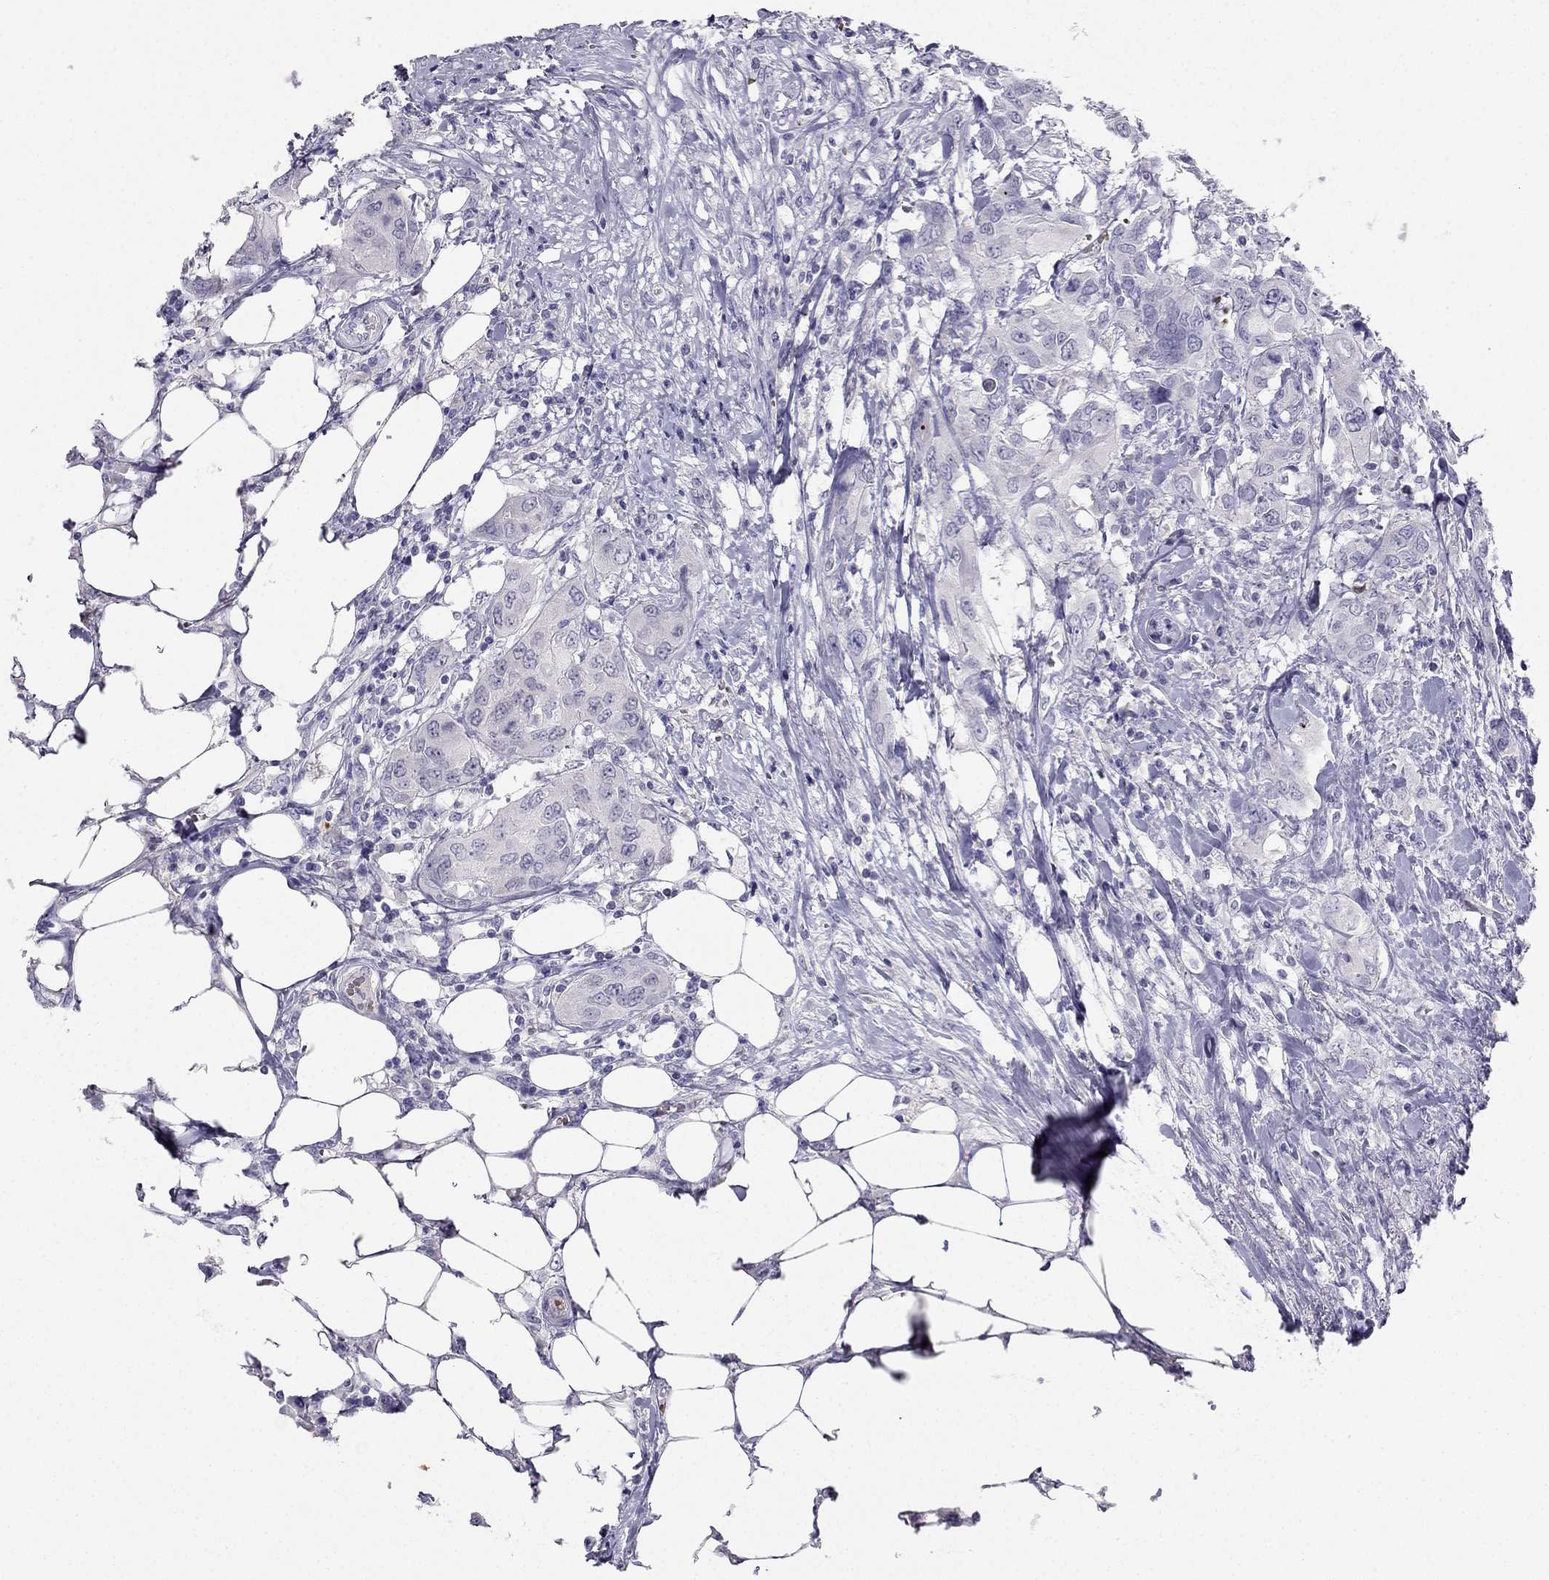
{"staining": {"intensity": "negative", "quantity": "none", "location": "none"}, "tissue": "urothelial cancer", "cell_type": "Tumor cells", "image_type": "cancer", "snomed": [{"axis": "morphology", "description": "Urothelial carcinoma, NOS"}, {"axis": "morphology", "description": "Urothelial carcinoma, High grade"}, {"axis": "topography", "description": "Urinary bladder"}], "caption": "High magnification brightfield microscopy of urothelial cancer stained with DAB (brown) and counterstained with hematoxylin (blue): tumor cells show no significant expression.", "gene": "RSPH14", "patient": {"sex": "male", "age": 63}}